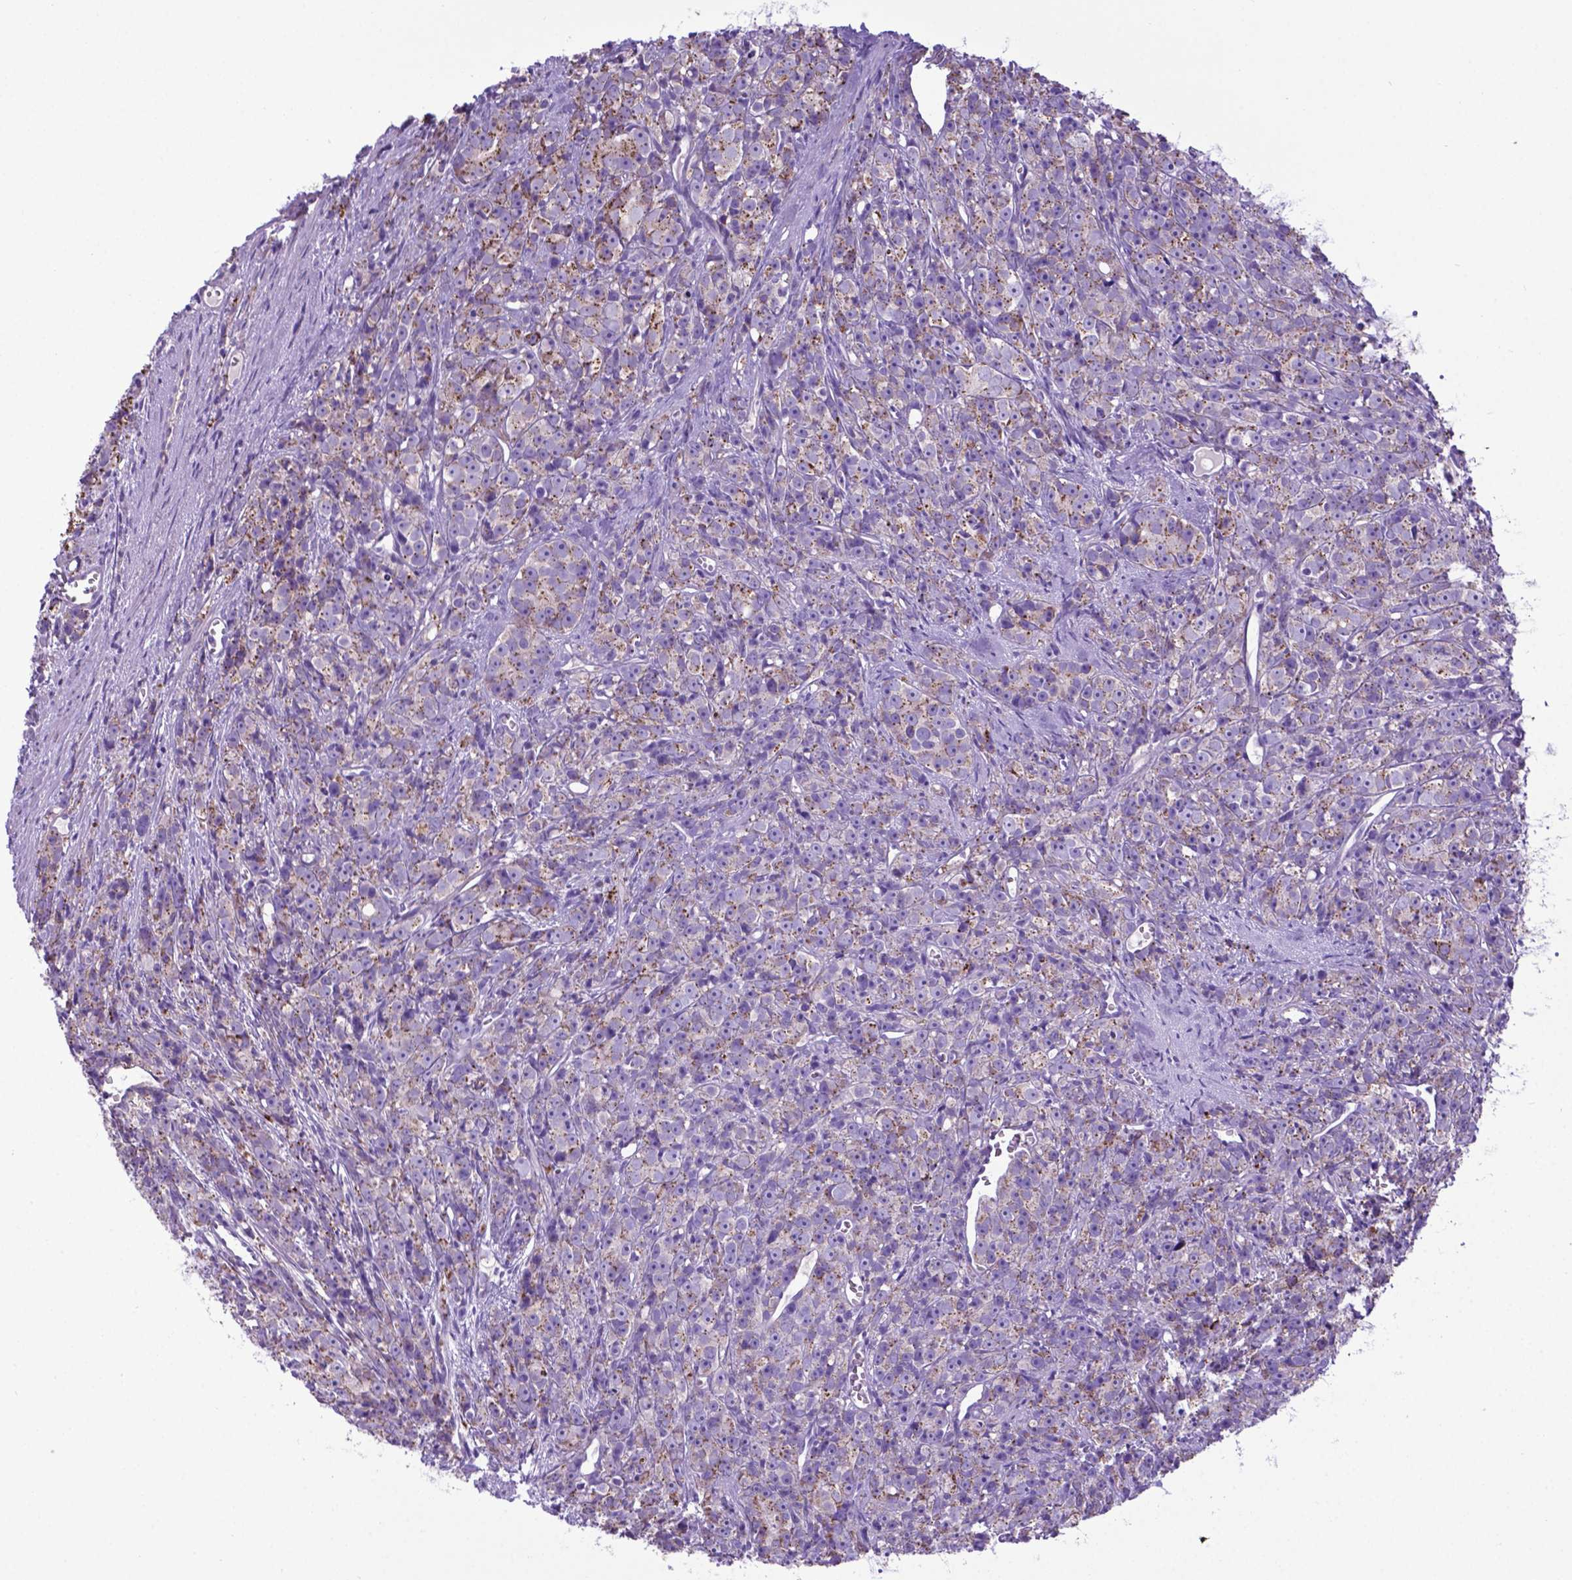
{"staining": {"intensity": "weak", "quantity": "25%-75%", "location": "cytoplasmic/membranous"}, "tissue": "prostate cancer", "cell_type": "Tumor cells", "image_type": "cancer", "snomed": [{"axis": "morphology", "description": "Adenocarcinoma, High grade"}, {"axis": "topography", "description": "Prostate"}], "caption": "This is an image of immunohistochemistry staining of prostate cancer, which shows weak positivity in the cytoplasmic/membranous of tumor cells.", "gene": "ADRA2B", "patient": {"sex": "male", "age": 77}}